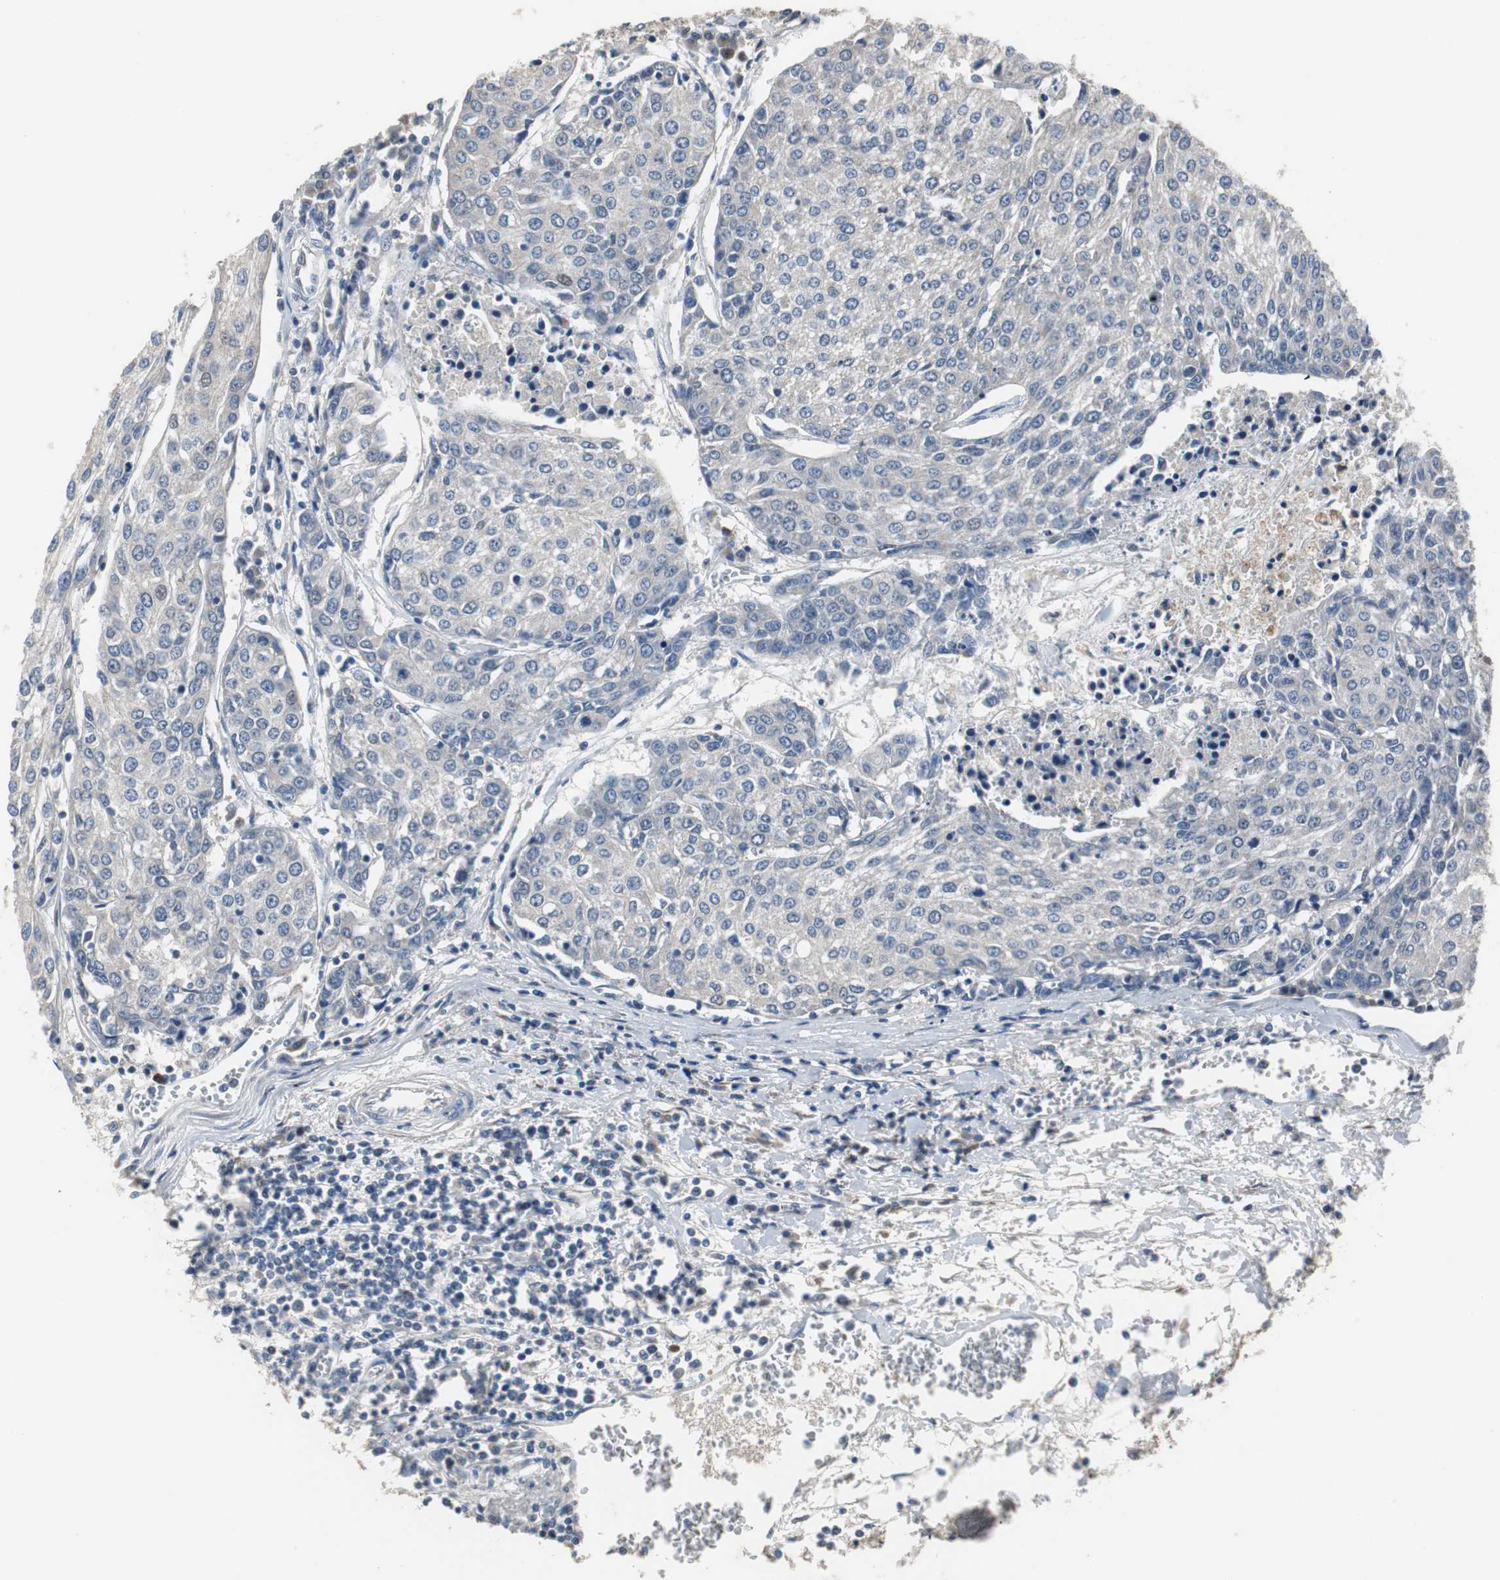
{"staining": {"intensity": "weak", "quantity": "25%-75%", "location": "cytoplasmic/membranous"}, "tissue": "urothelial cancer", "cell_type": "Tumor cells", "image_type": "cancer", "snomed": [{"axis": "morphology", "description": "Urothelial carcinoma, High grade"}, {"axis": "topography", "description": "Urinary bladder"}], "caption": "Protein staining of urothelial cancer tissue exhibits weak cytoplasmic/membranous positivity in about 25%-75% of tumor cells.", "gene": "PCYT1B", "patient": {"sex": "female", "age": 85}}